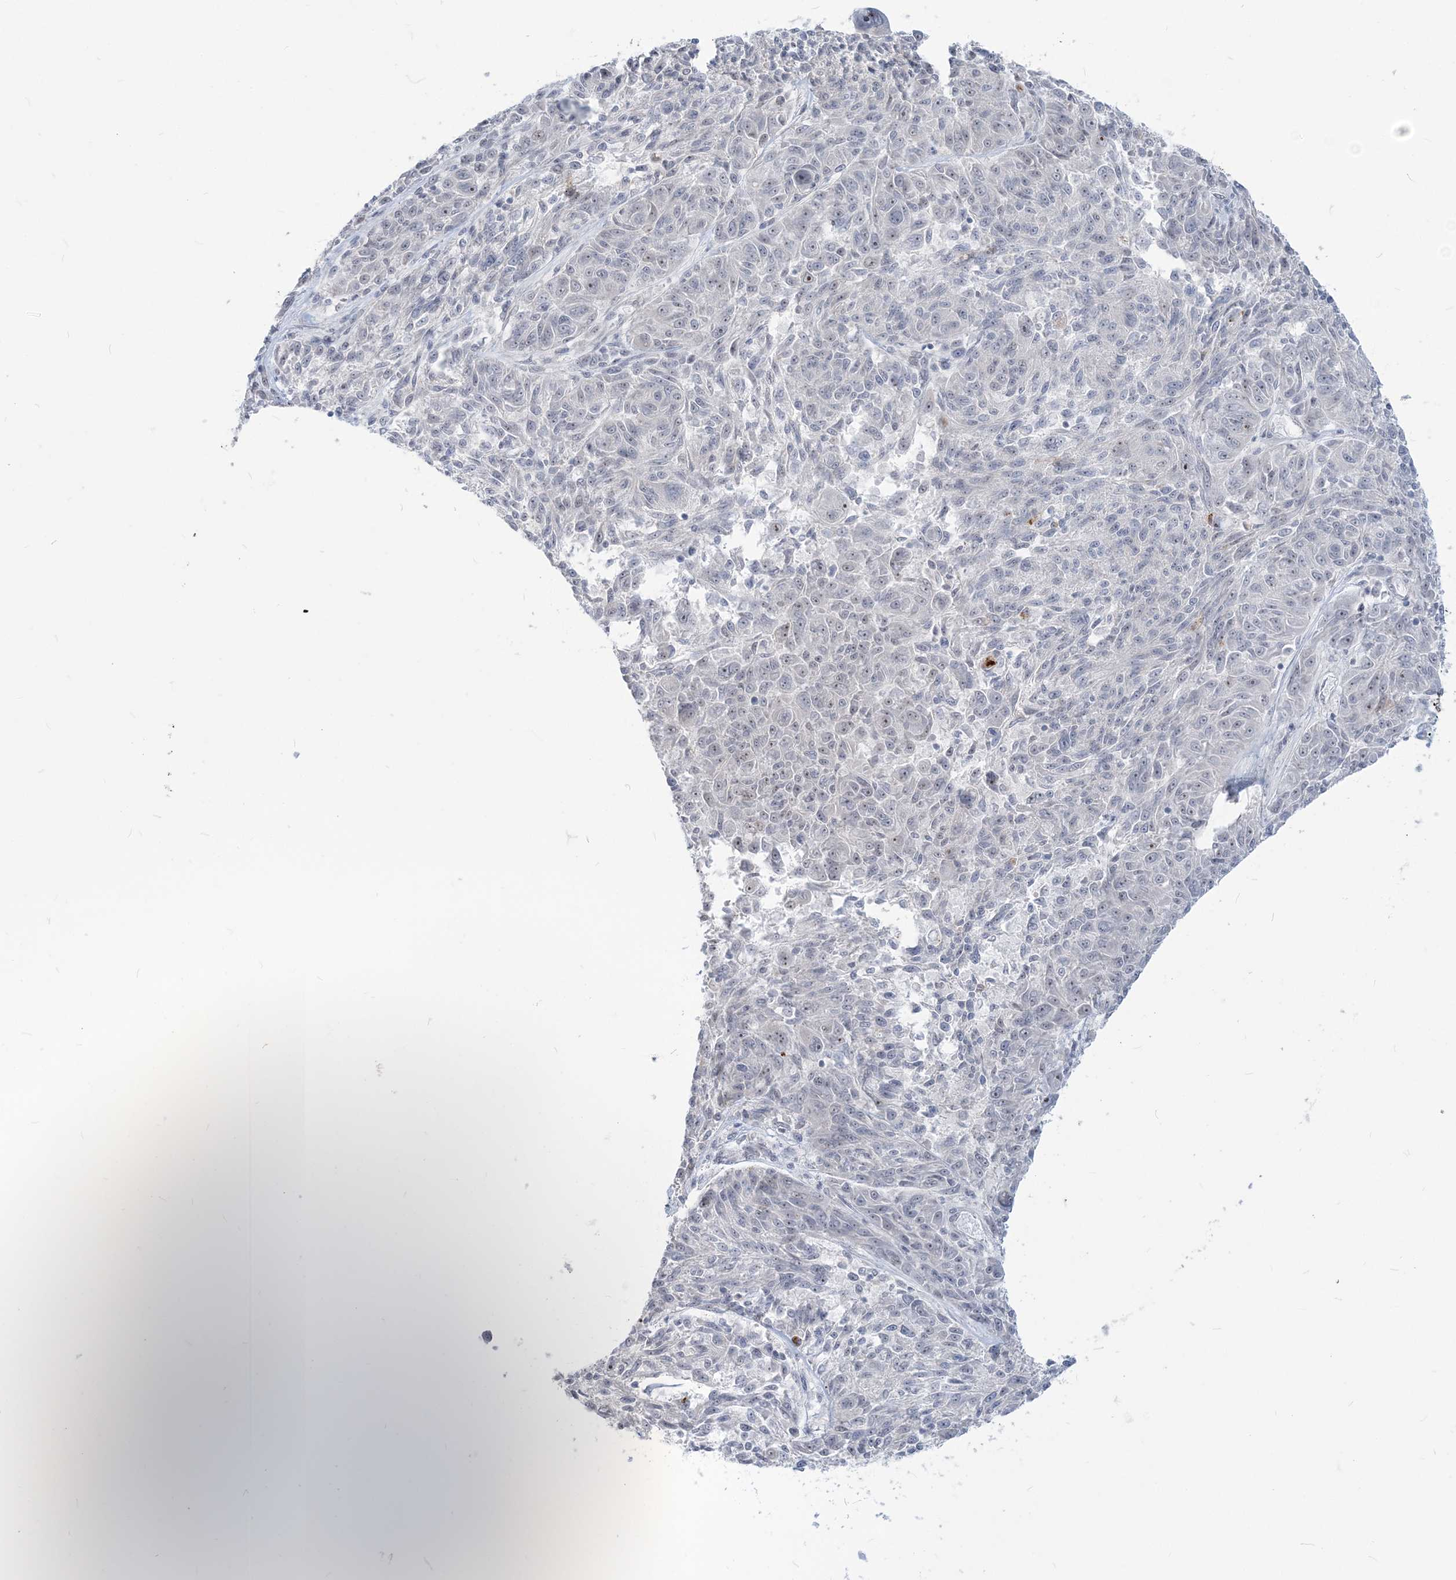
{"staining": {"intensity": "negative", "quantity": "none", "location": "none"}, "tissue": "melanoma", "cell_type": "Tumor cells", "image_type": "cancer", "snomed": [{"axis": "morphology", "description": "Malignant melanoma, NOS"}, {"axis": "topography", "description": "Skin"}], "caption": "The image reveals no staining of tumor cells in malignant melanoma. (Brightfield microscopy of DAB immunohistochemistry (IHC) at high magnification).", "gene": "SDAD1", "patient": {"sex": "male", "age": 53}}